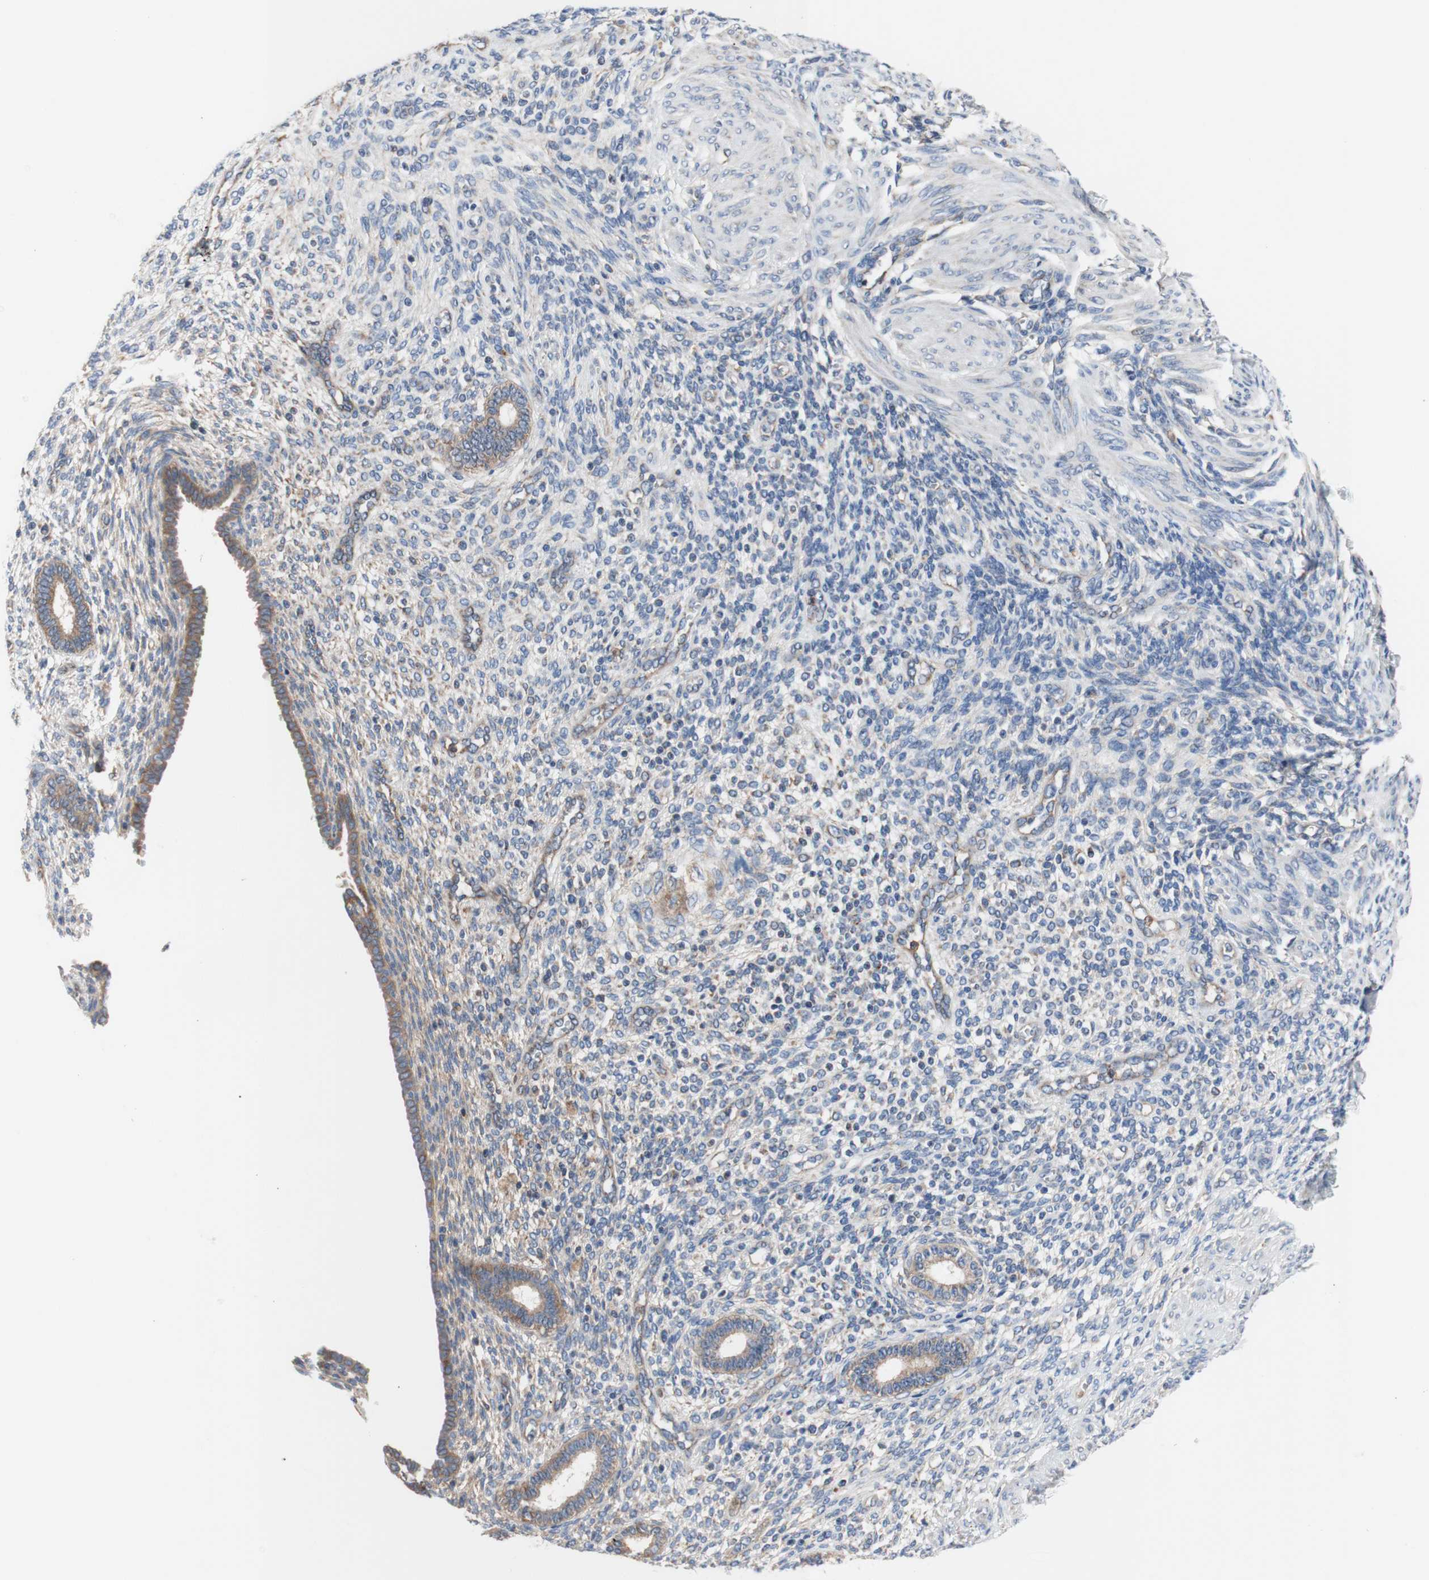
{"staining": {"intensity": "negative", "quantity": "none", "location": "none"}, "tissue": "endometrium", "cell_type": "Cells in endometrial stroma", "image_type": "normal", "snomed": [{"axis": "morphology", "description": "Normal tissue, NOS"}, {"axis": "topography", "description": "Endometrium"}], "caption": "Immunohistochemistry image of unremarkable human endometrium stained for a protein (brown), which exhibits no positivity in cells in endometrial stroma.", "gene": "FMR1", "patient": {"sex": "female", "age": 72}}